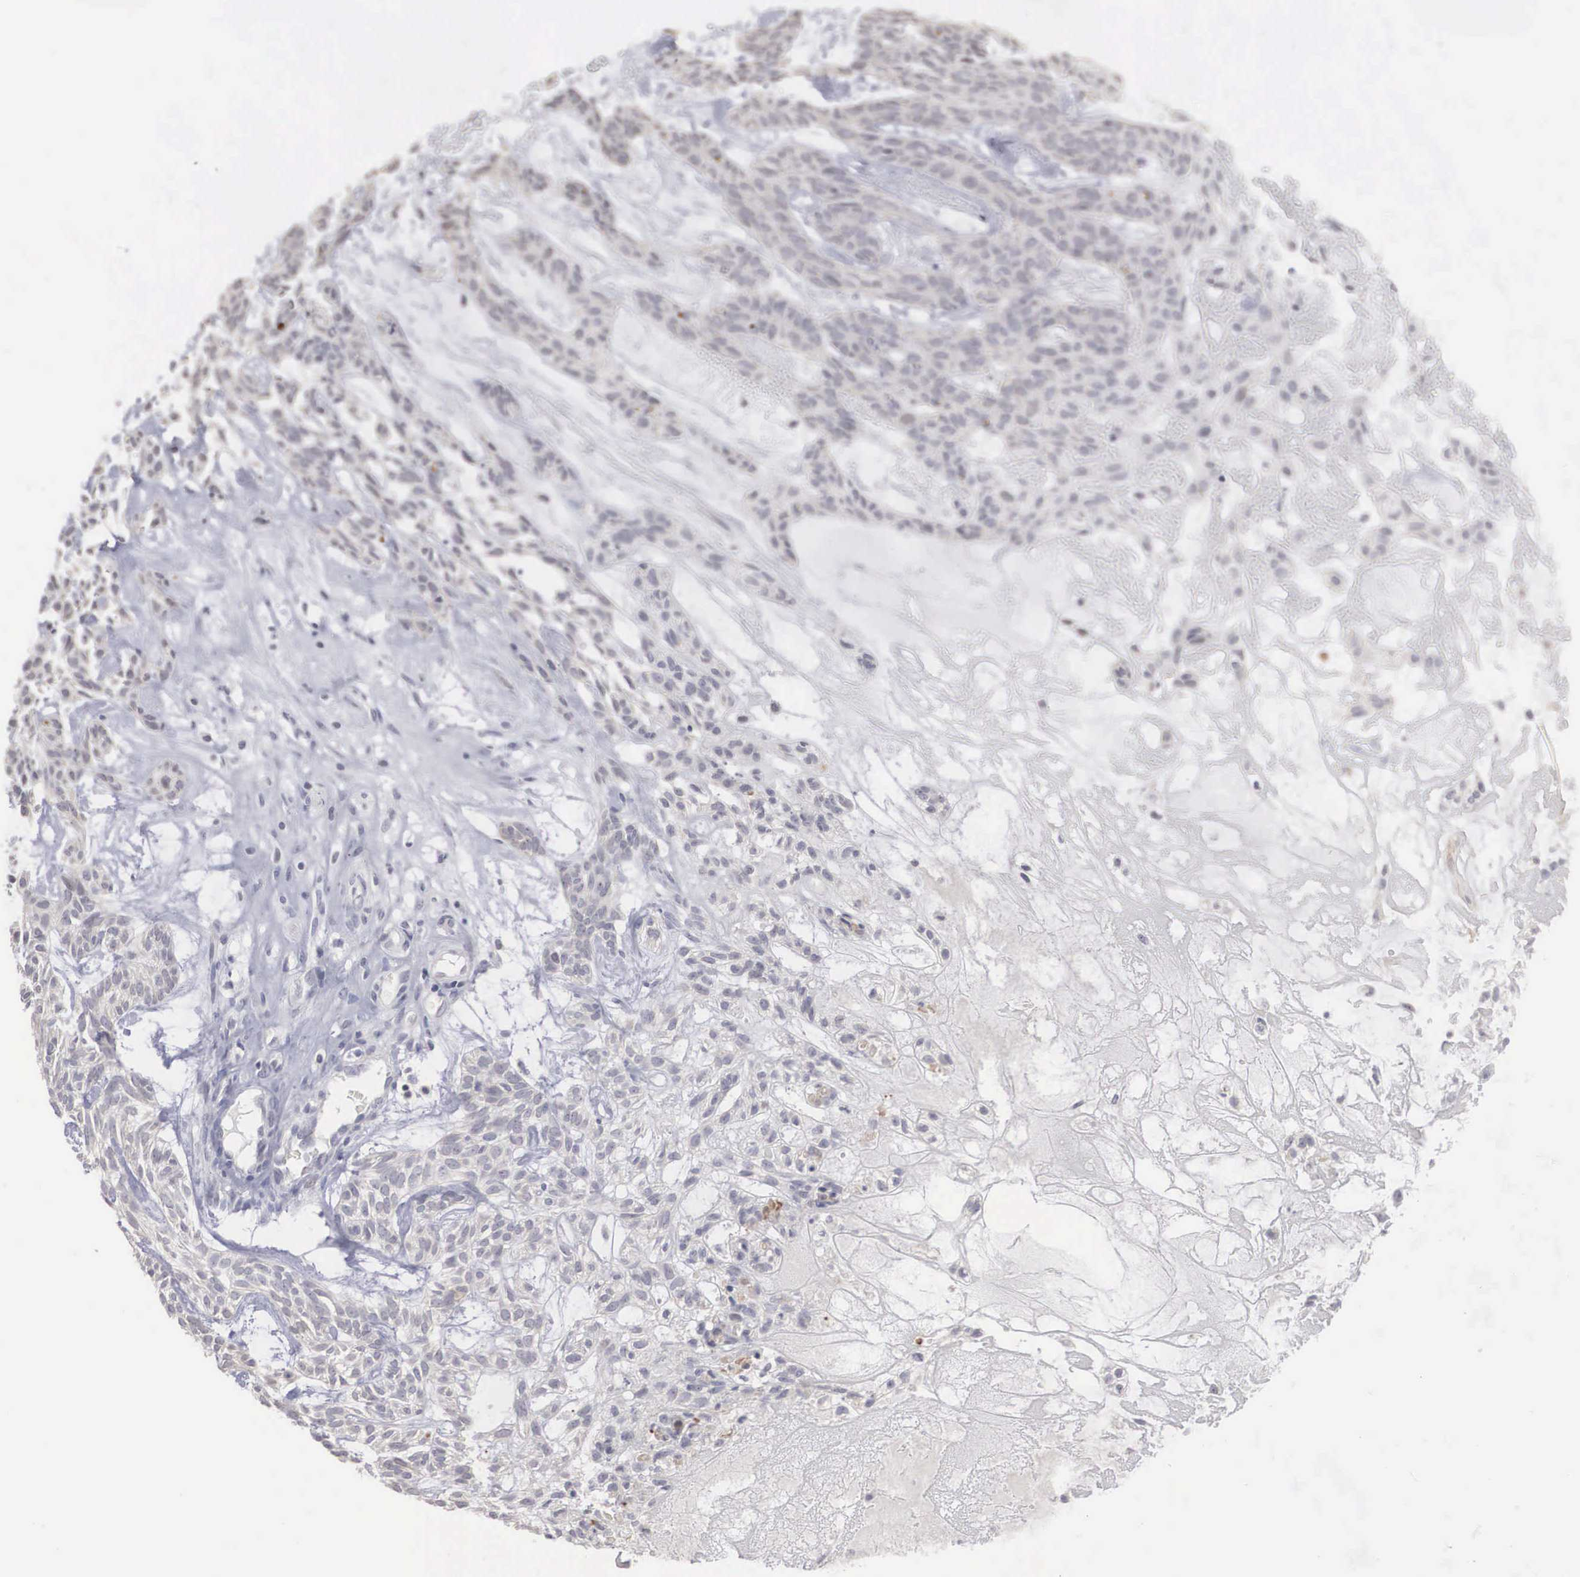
{"staining": {"intensity": "negative", "quantity": "none", "location": "none"}, "tissue": "skin cancer", "cell_type": "Tumor cells", "image_type": "cancer", "snomed": [{"axis": "morphology", "description": "Basal cell carcinoma"}, {"axis": "topography", "description": "Skin"}], "caption": "DAB immunohistochemical staining of skin cancer reveals no significant staining in tumor cells.", "gene": "WDR89", "patient": {"sex": "male", "age": 75}}